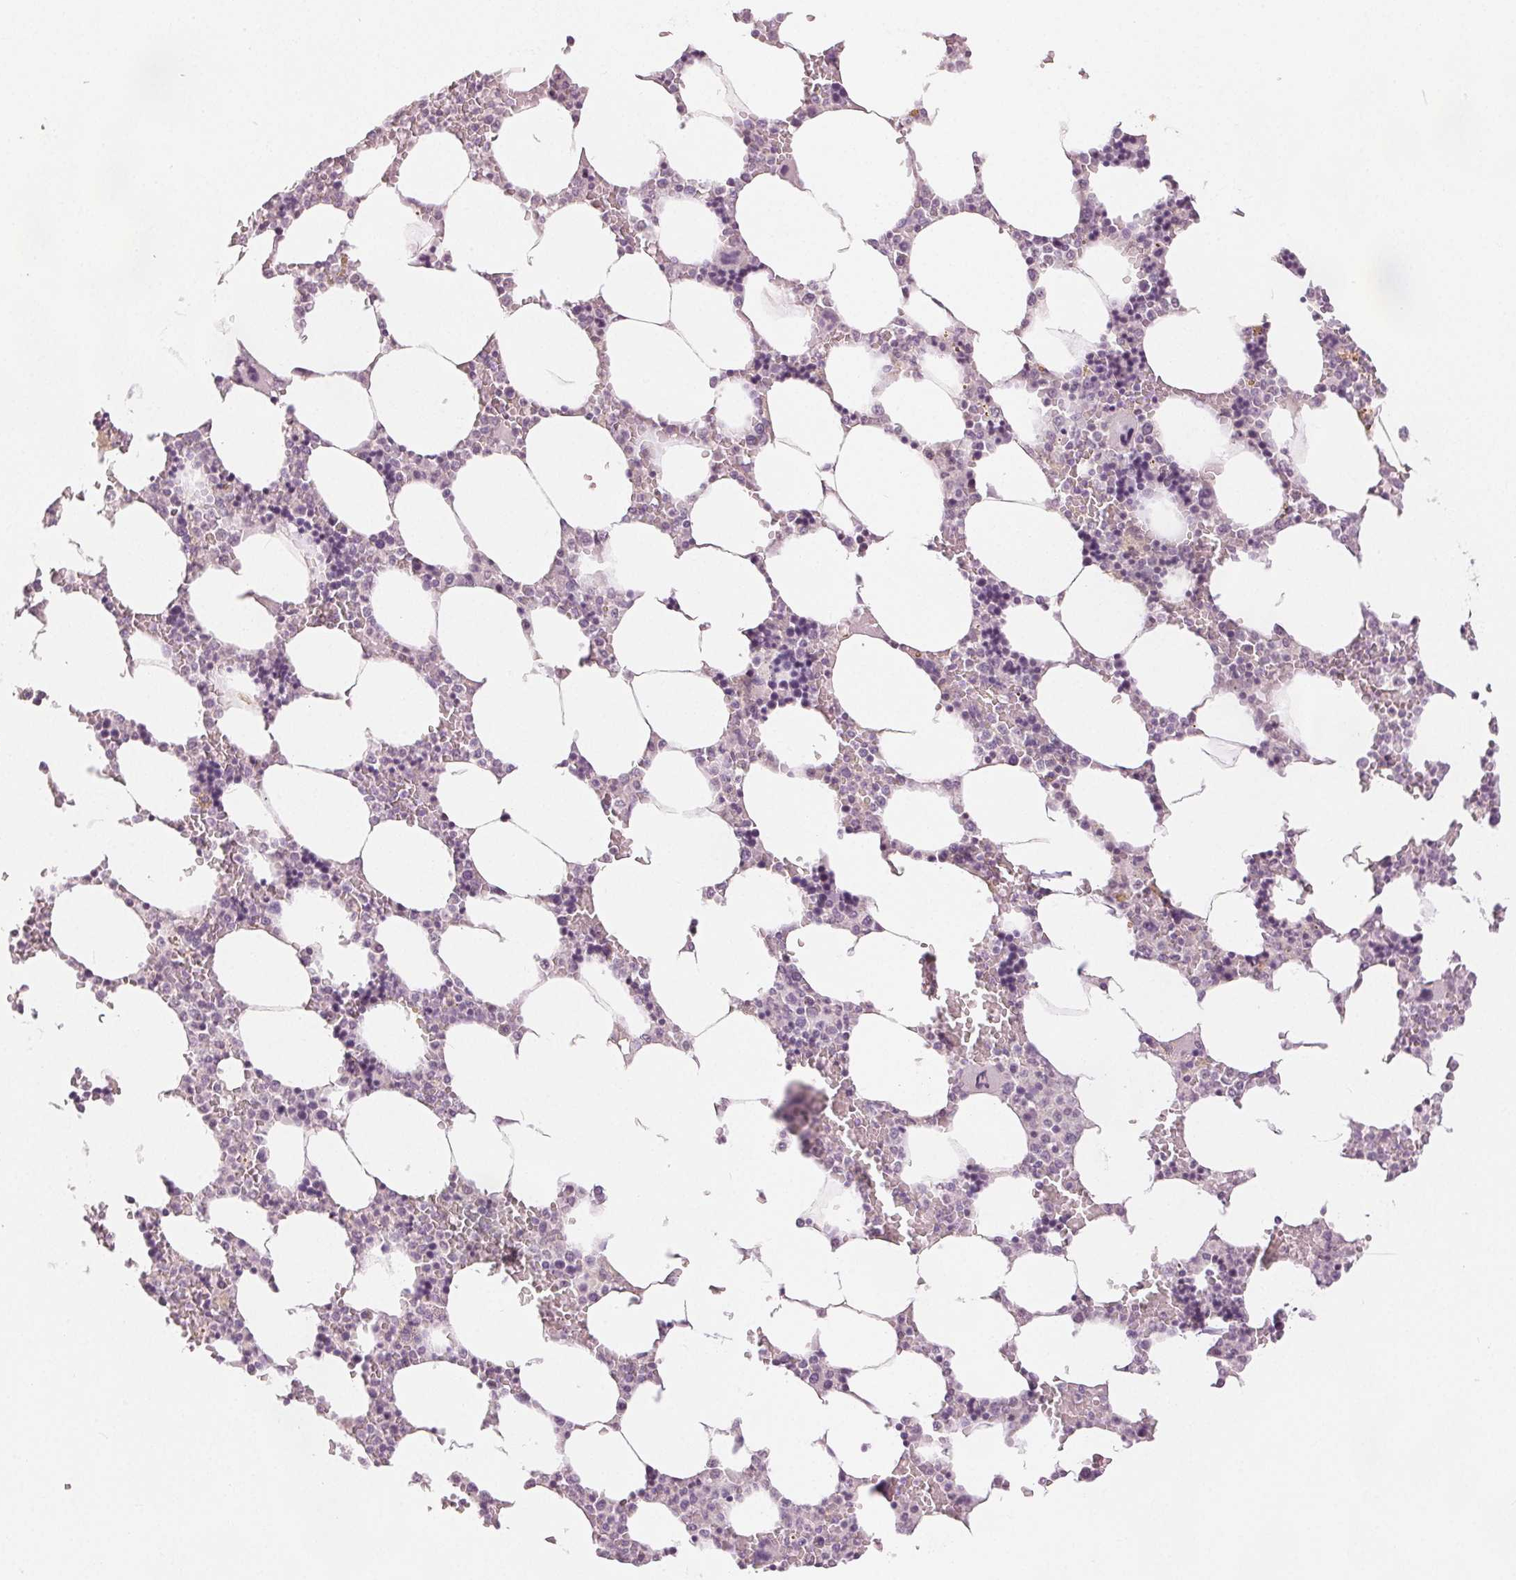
{"staining": {"intensity": "negative", "quantity": "none", "location": "none"}, "tissue": "bone marrow", "cell_type": "Hematopoietic cells", "image_type": "normal", "snomed": [{"axis": "morphology", "description": "Normal tissue, NOS"}, {"axis": "topography", "description": "Bone marrow"}], "caption": "Immunohistochemistry micrograph of normal bone marrow stained for a protein (brown), which shows no staining in hematopoietic cells.", "gene": "SLC27A5", "patient": {"sex": "male", "age": 64}}